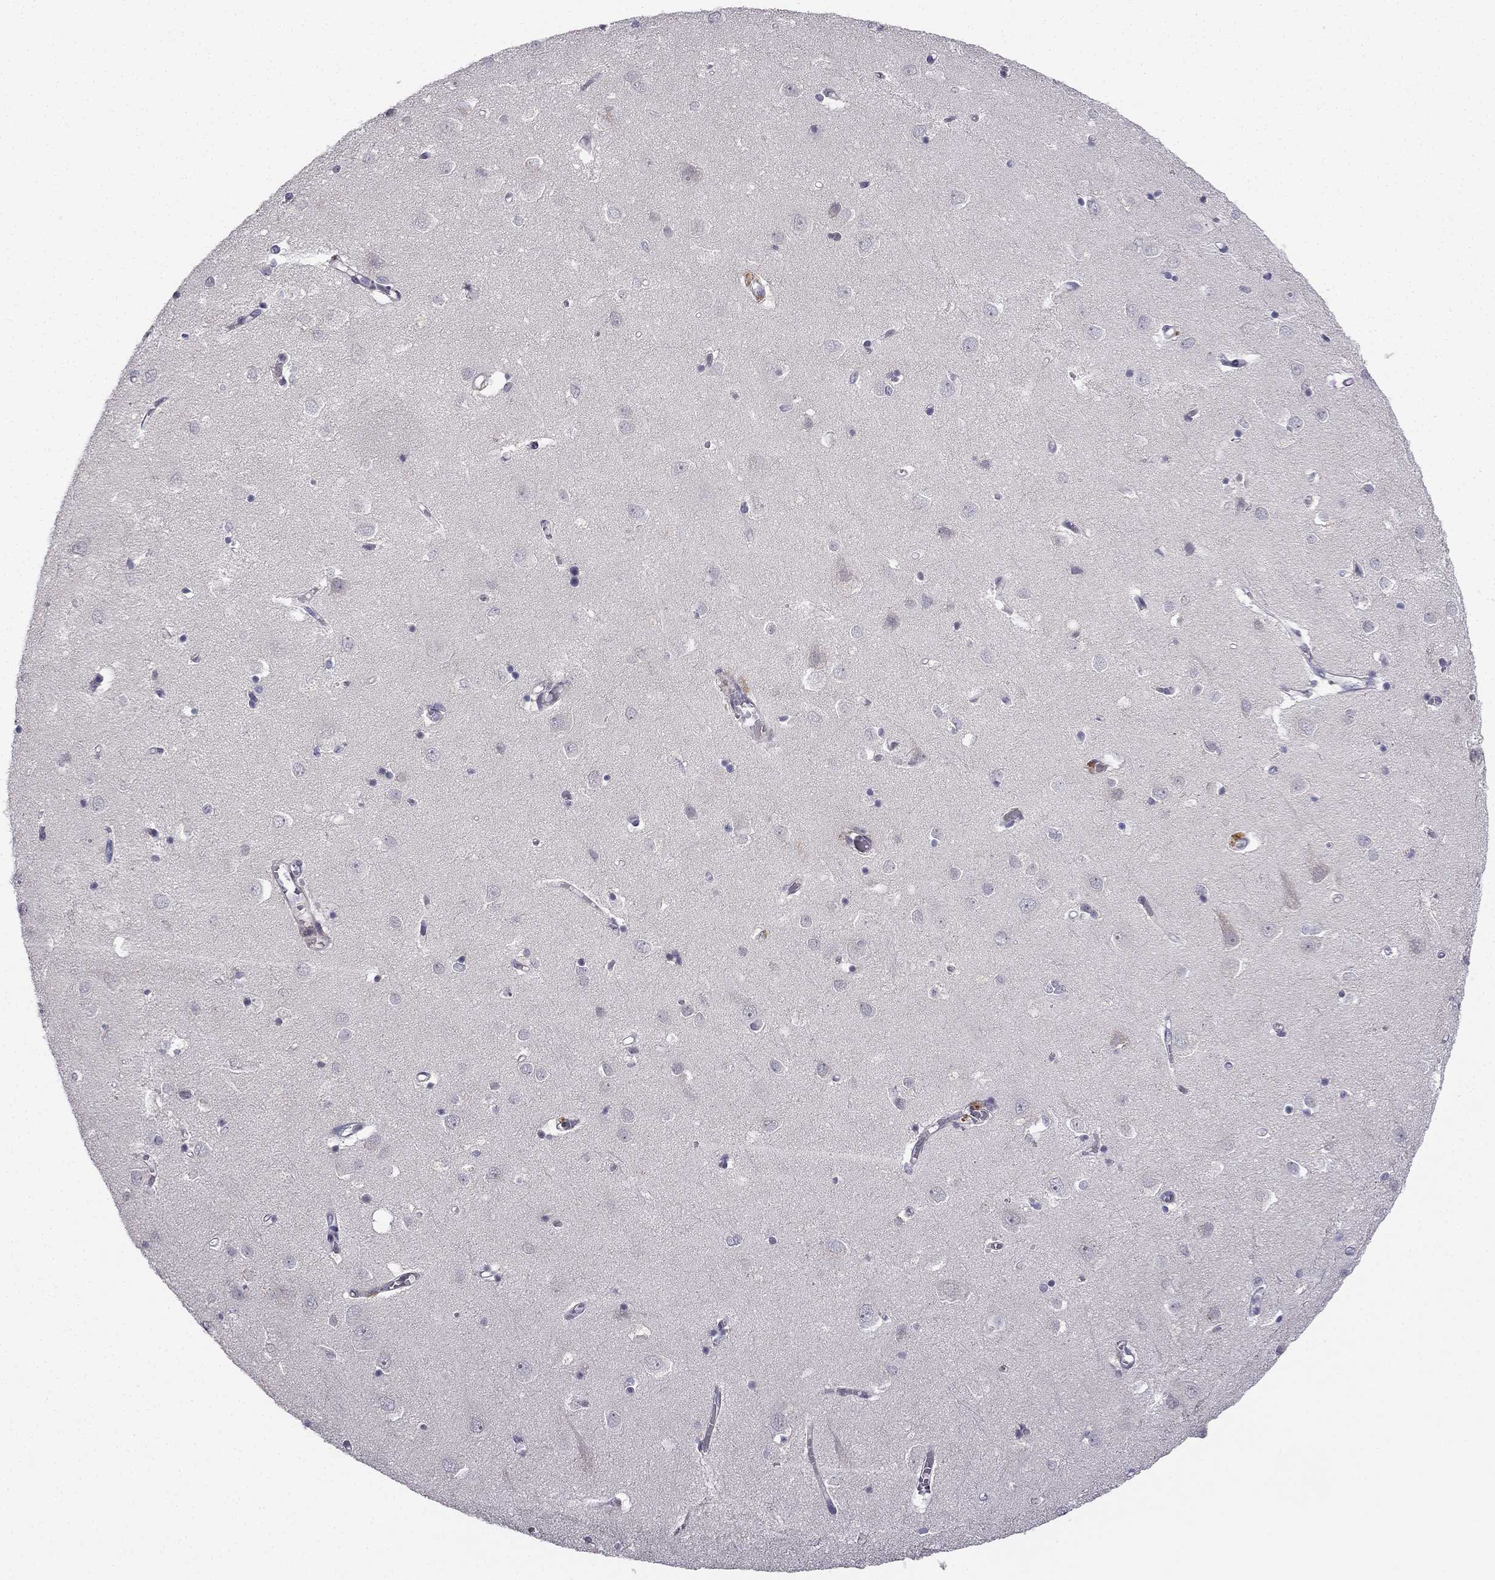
{"staining": {"intensity": "negative", "quantity": "none", "location": "none"}, "tissue": "cerebral cortex", "cell_type": "Endothelial cells", "image_type": "normal", "snomed": [{"axis": "morphology", "description": "Normal tissue, NOS"}, {"axis": "topography", "description": "Cerebral cortex"}], "caption": "Immunohistochemistry of unremarkable human cerebral cortex shows no expression in endothelial cells. (DAB (3,3'-diaminobenzidine) IHC visualized using brightfield microscopy, high magnification).", "gene": "CHST8", "patient": {"sex": "male", "age": 70}}